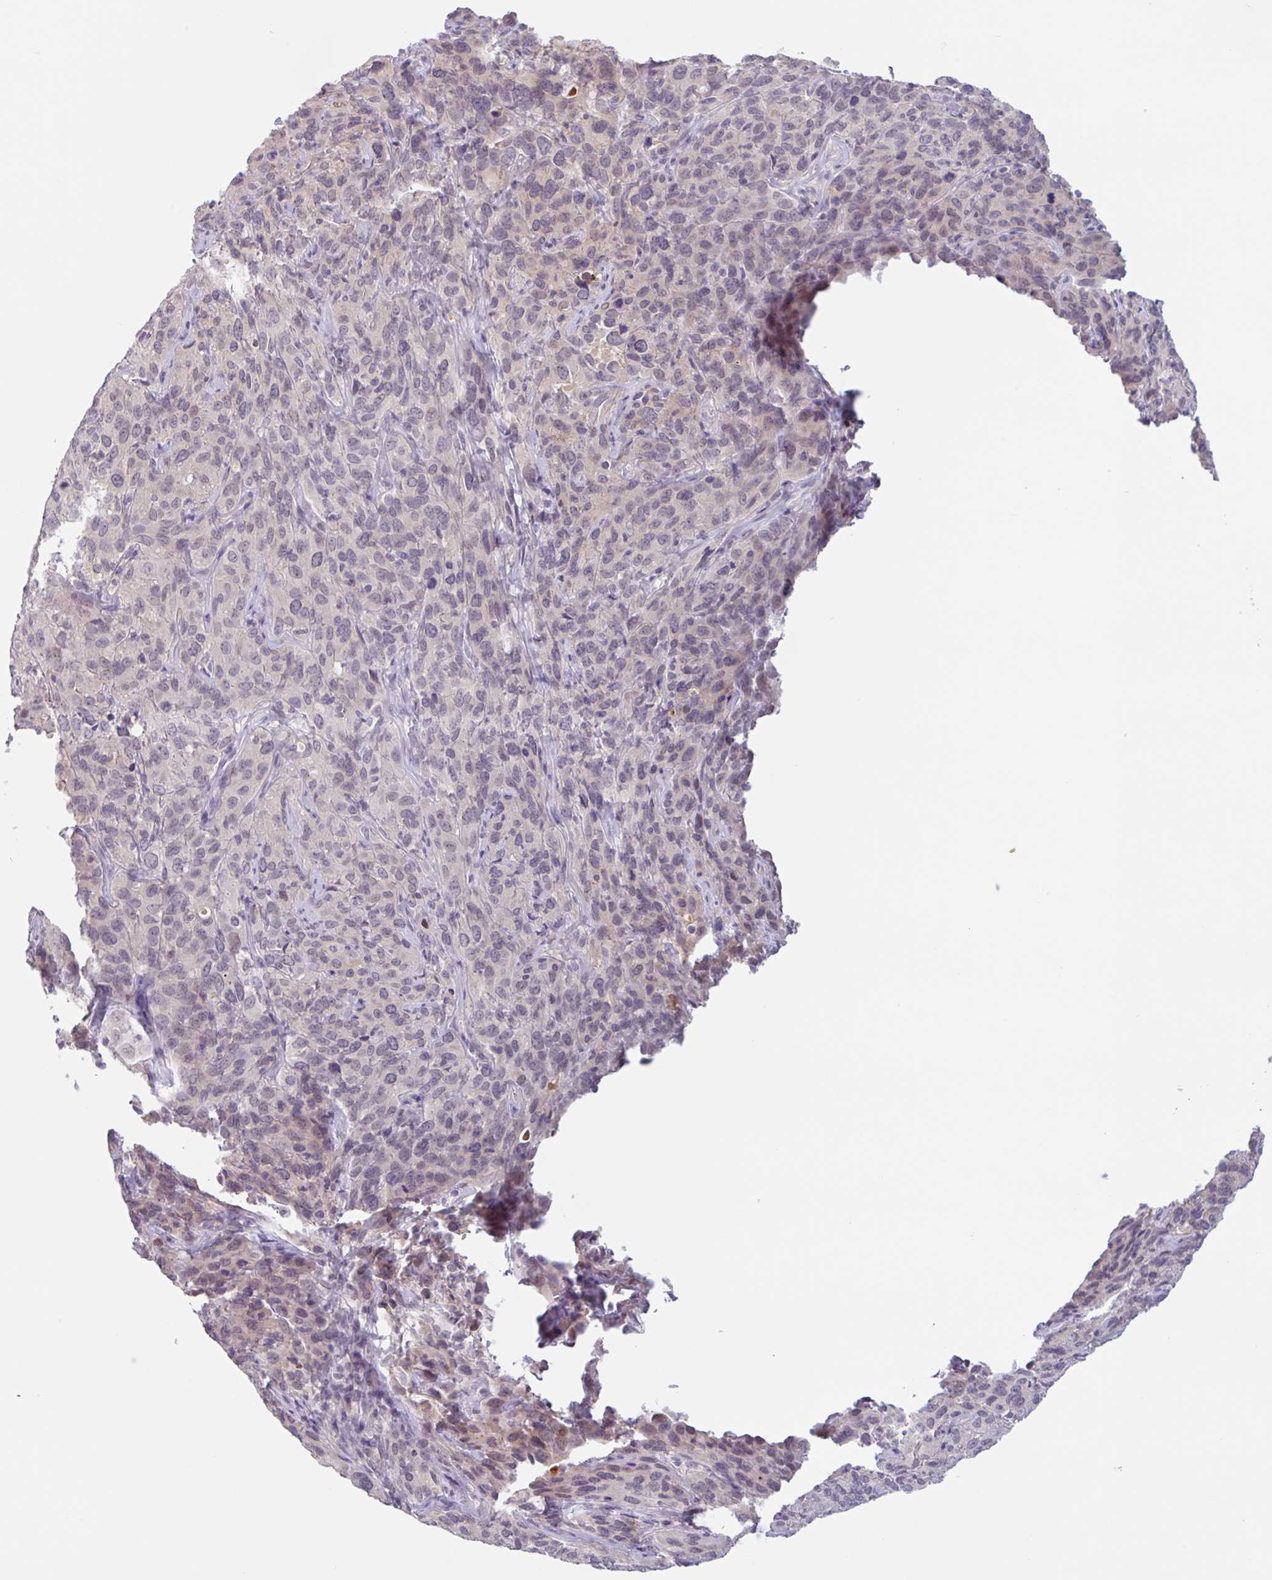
{"staining": {"intensity": "negative", "quantity": "none", "location": "none"}, "tissue": "cervical cancer", "cell_type": "Tumor cells", "image_type": "cancer", "snomed": [{"axis": "morphology", "description": "Squamous cell carcinoma, NOS"}, {"axis": "topography", "description": "Cervix"}], "caption": "Cervical cancer (squamous cell carcinoma) was stained to show a protein in brown. There is no significant staining in tumor cells.", "gene": "RHAG", "patient": {"sex": "female", "age": 51}}